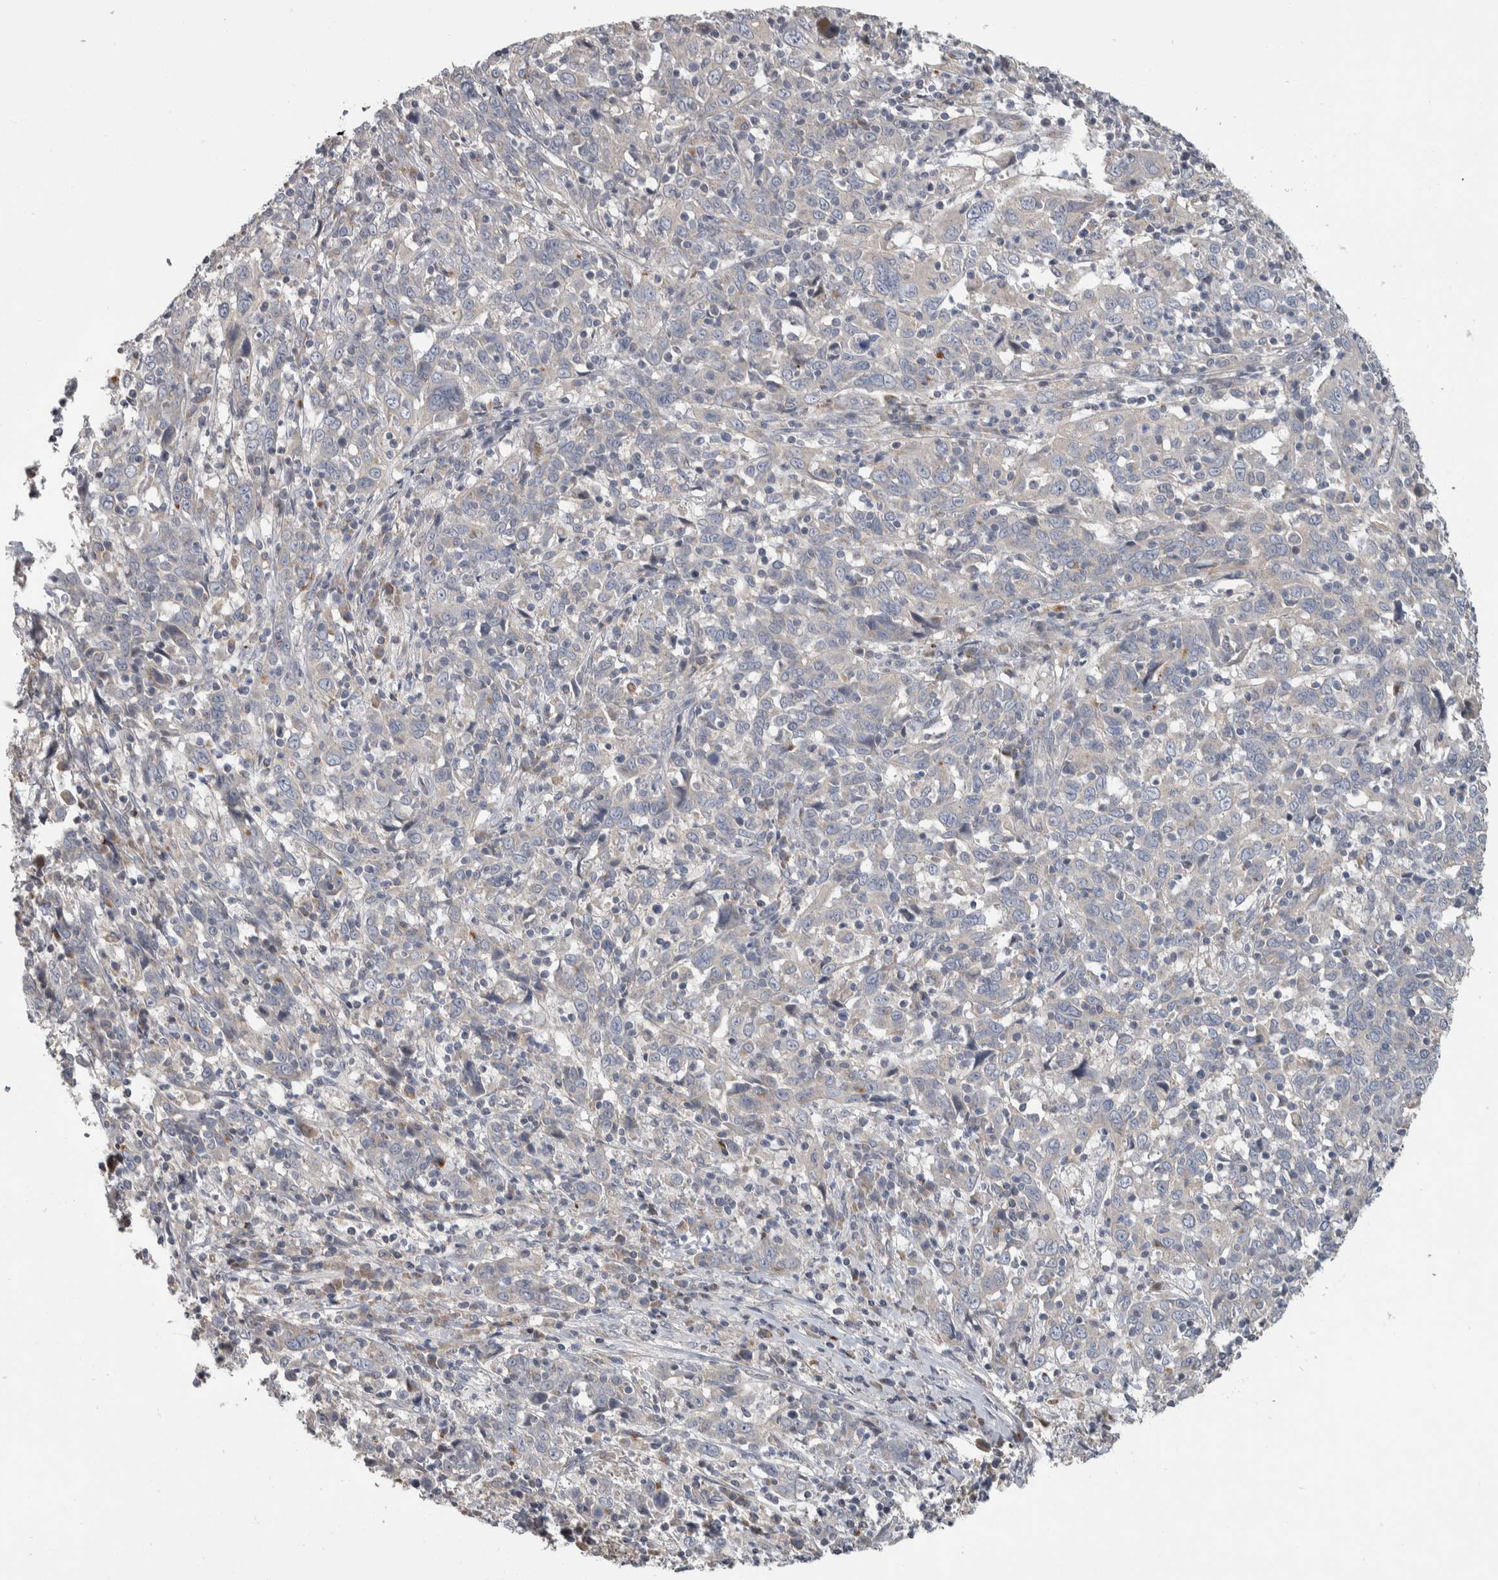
{"staining": {"intensity": "negative", "quantity": "none", "location": "none"}, "tissue": "cervical cancer", "cell_type": "Tumor cells", "image_type": "cancer", "snomed": [{"axis": "morphology", "description": "Squamous cell carcinoma, NOS"}, {"axis": "topography", "description": "Cervix"}], "caption": "This is an immunohistochemistry histopathology image of human squamous cell carcinoma (cervical). There is no staining in tumor cells.", "gene": "FAM83G", "patient": {"sex": "female", "age": 46}}